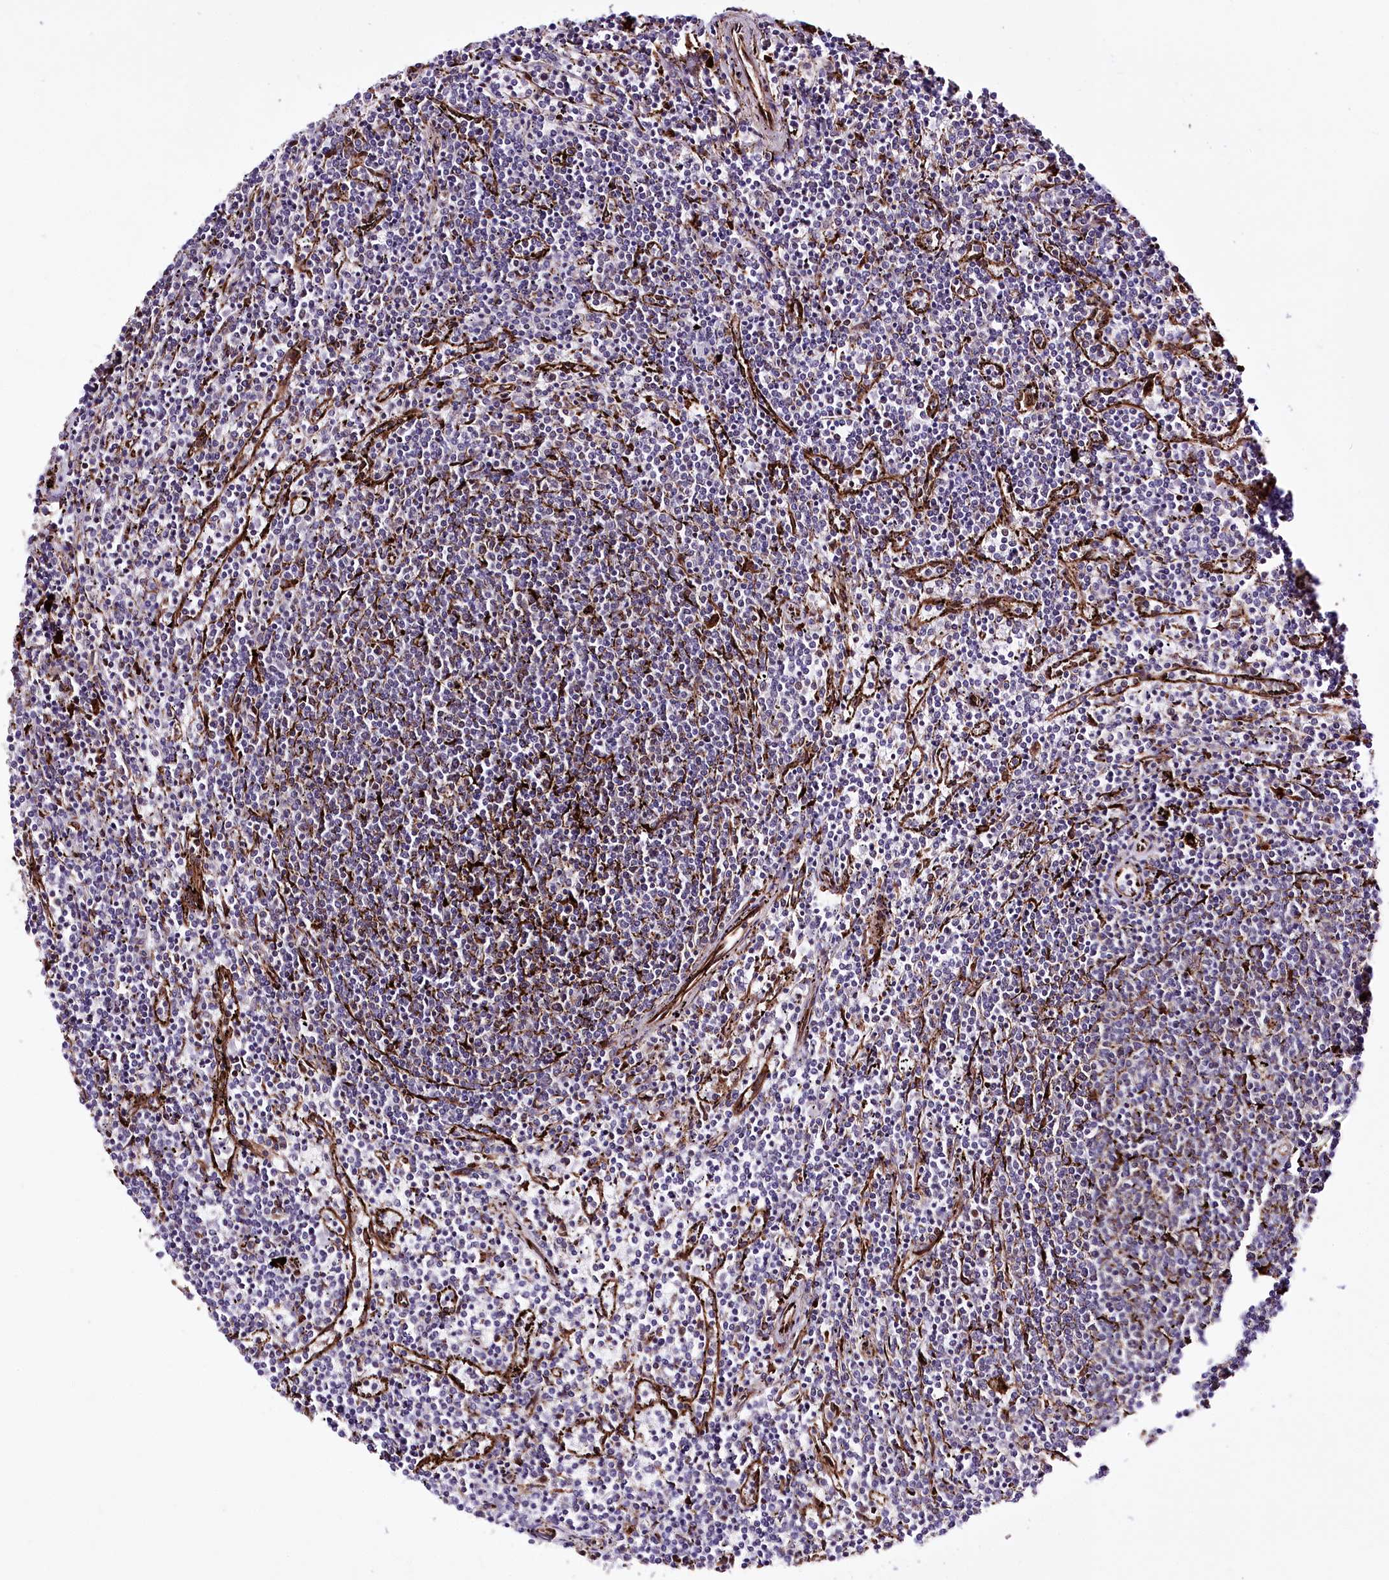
{"staining": {"intensity": "negative", "quantity": "none", "location": "none"}, "tissue": "lymphoma", "cell_type": "Tumor cells", "image_type": "cancer", "snomed": [{"axis": "morphology", "description": "Malignant lymphoma, non-Hodgkin's type, Low grade"}, {"axis": "topography", "description": "Spleen"}], "caption": "An image of lymphoma stained for a protein shows no brown staining in tumor cells.", "gene": "WWC1", "patient": {"sex": "female", "age": 50}}